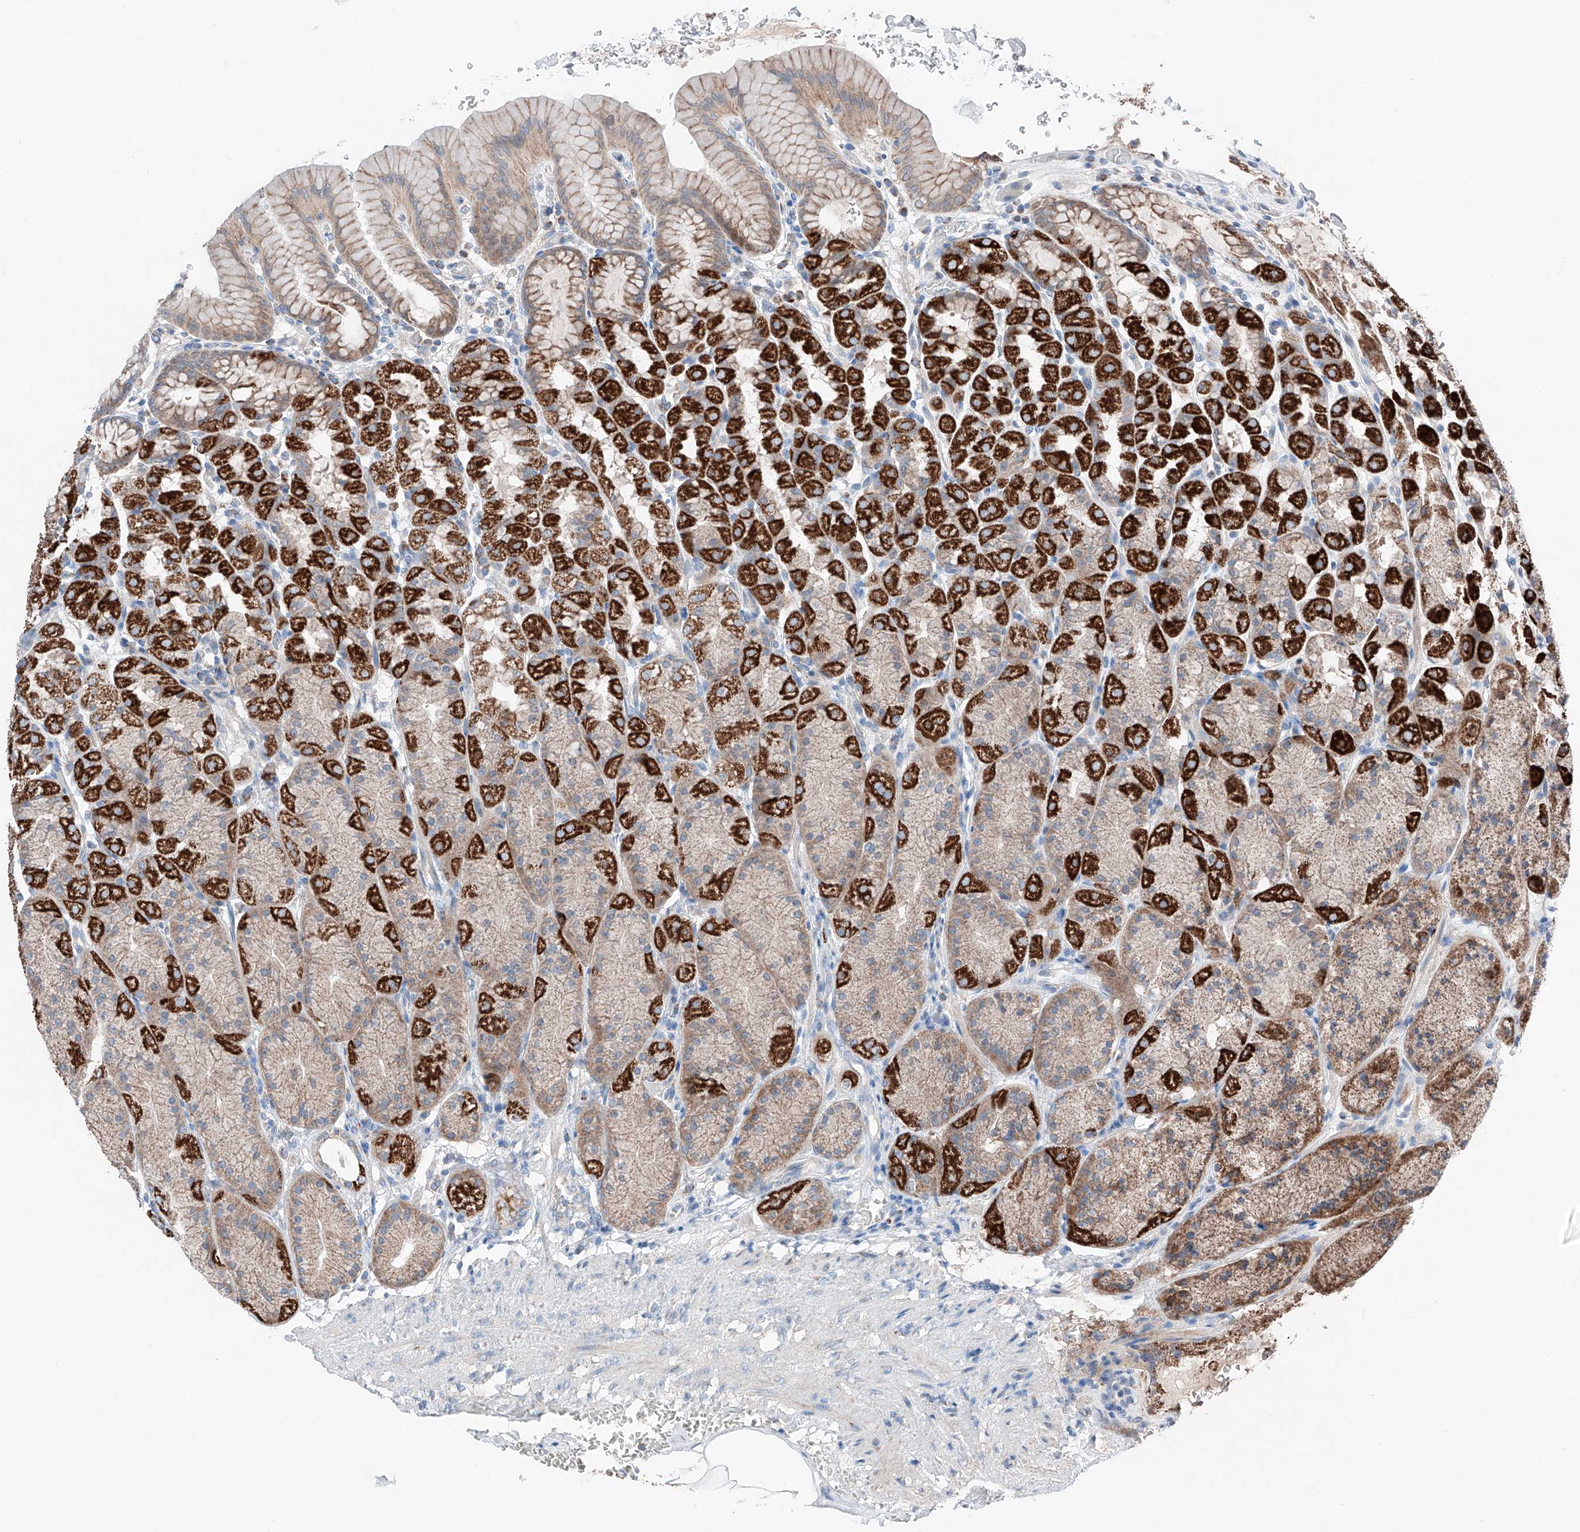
{"staining": {"intensity": "strong", "quantity": "25%-75%", "location": "cytoplasmic/membranous"}, "tissue": "stomach", "cell_type": "Glandular cells", "image_type": "normal", "snomed": [{"axis": "morphology", "description": "Normal tissue, NOS"}, {"axis": "topography", "description": "Stomach"}], "caption": "Human stomach stained for a protein (brown) displays strong cytoplasmic/membranous positive positivity in approximately 25%-75% of glandular cells.", "gene": "MRAP", "patient": {"sex": "male", "age": 42}}